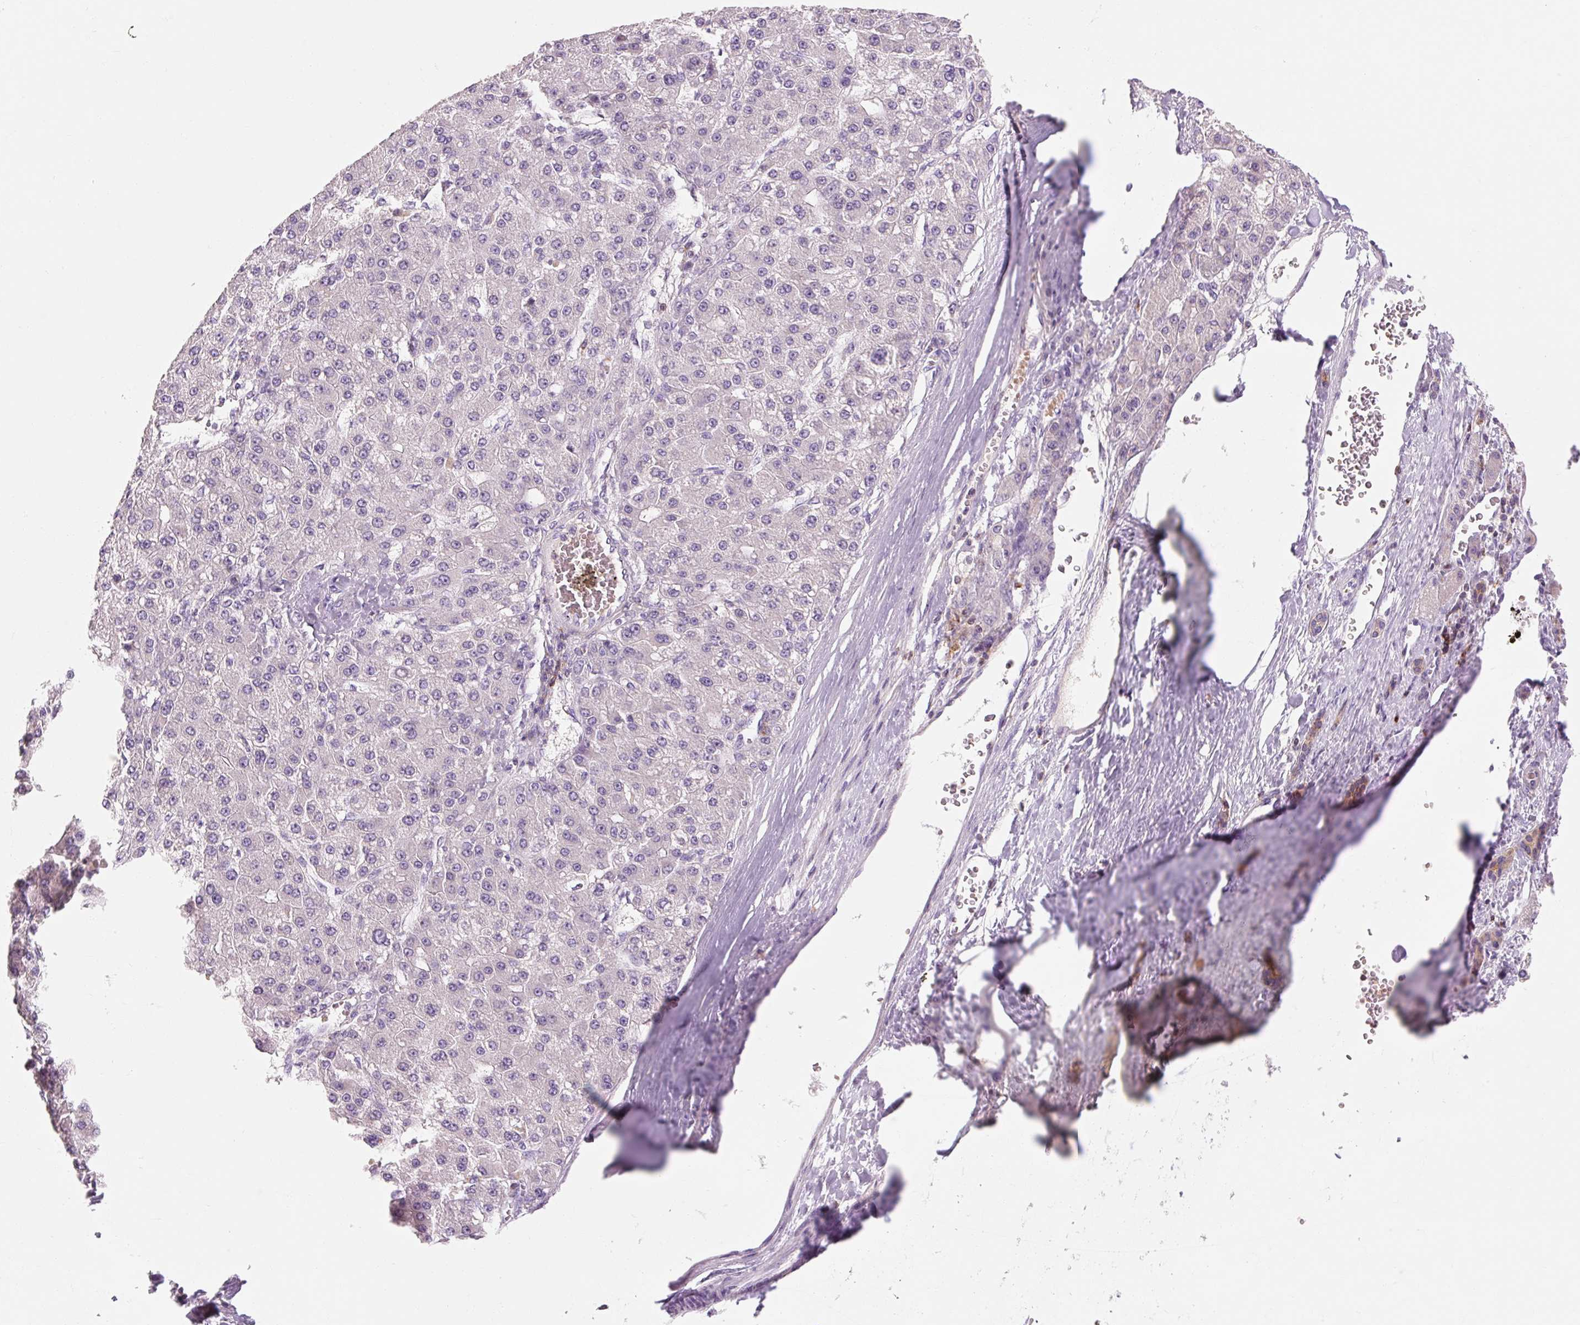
{"staining": {"intensity": "moderate", "quantity": "<25%", "location": "cytoplasmic/membranous"}, "tissue": "liver cancer", "cell_type": "Tumor cells", "image_type": "cancer", "snomed": [{"axis": "morphology", "description": "Carcinoma, Hepatocellular, NOS"}, {"axis": "topography", "description": "Liver"}], "caption": "DAB immunohistochemical staining of liver cancer shows moderate cytoplasmic/membranous protein positivity in about <25% of tumor cells.", "gene": "OR8K1", "patient": {"sex": "male", "age": 67}}